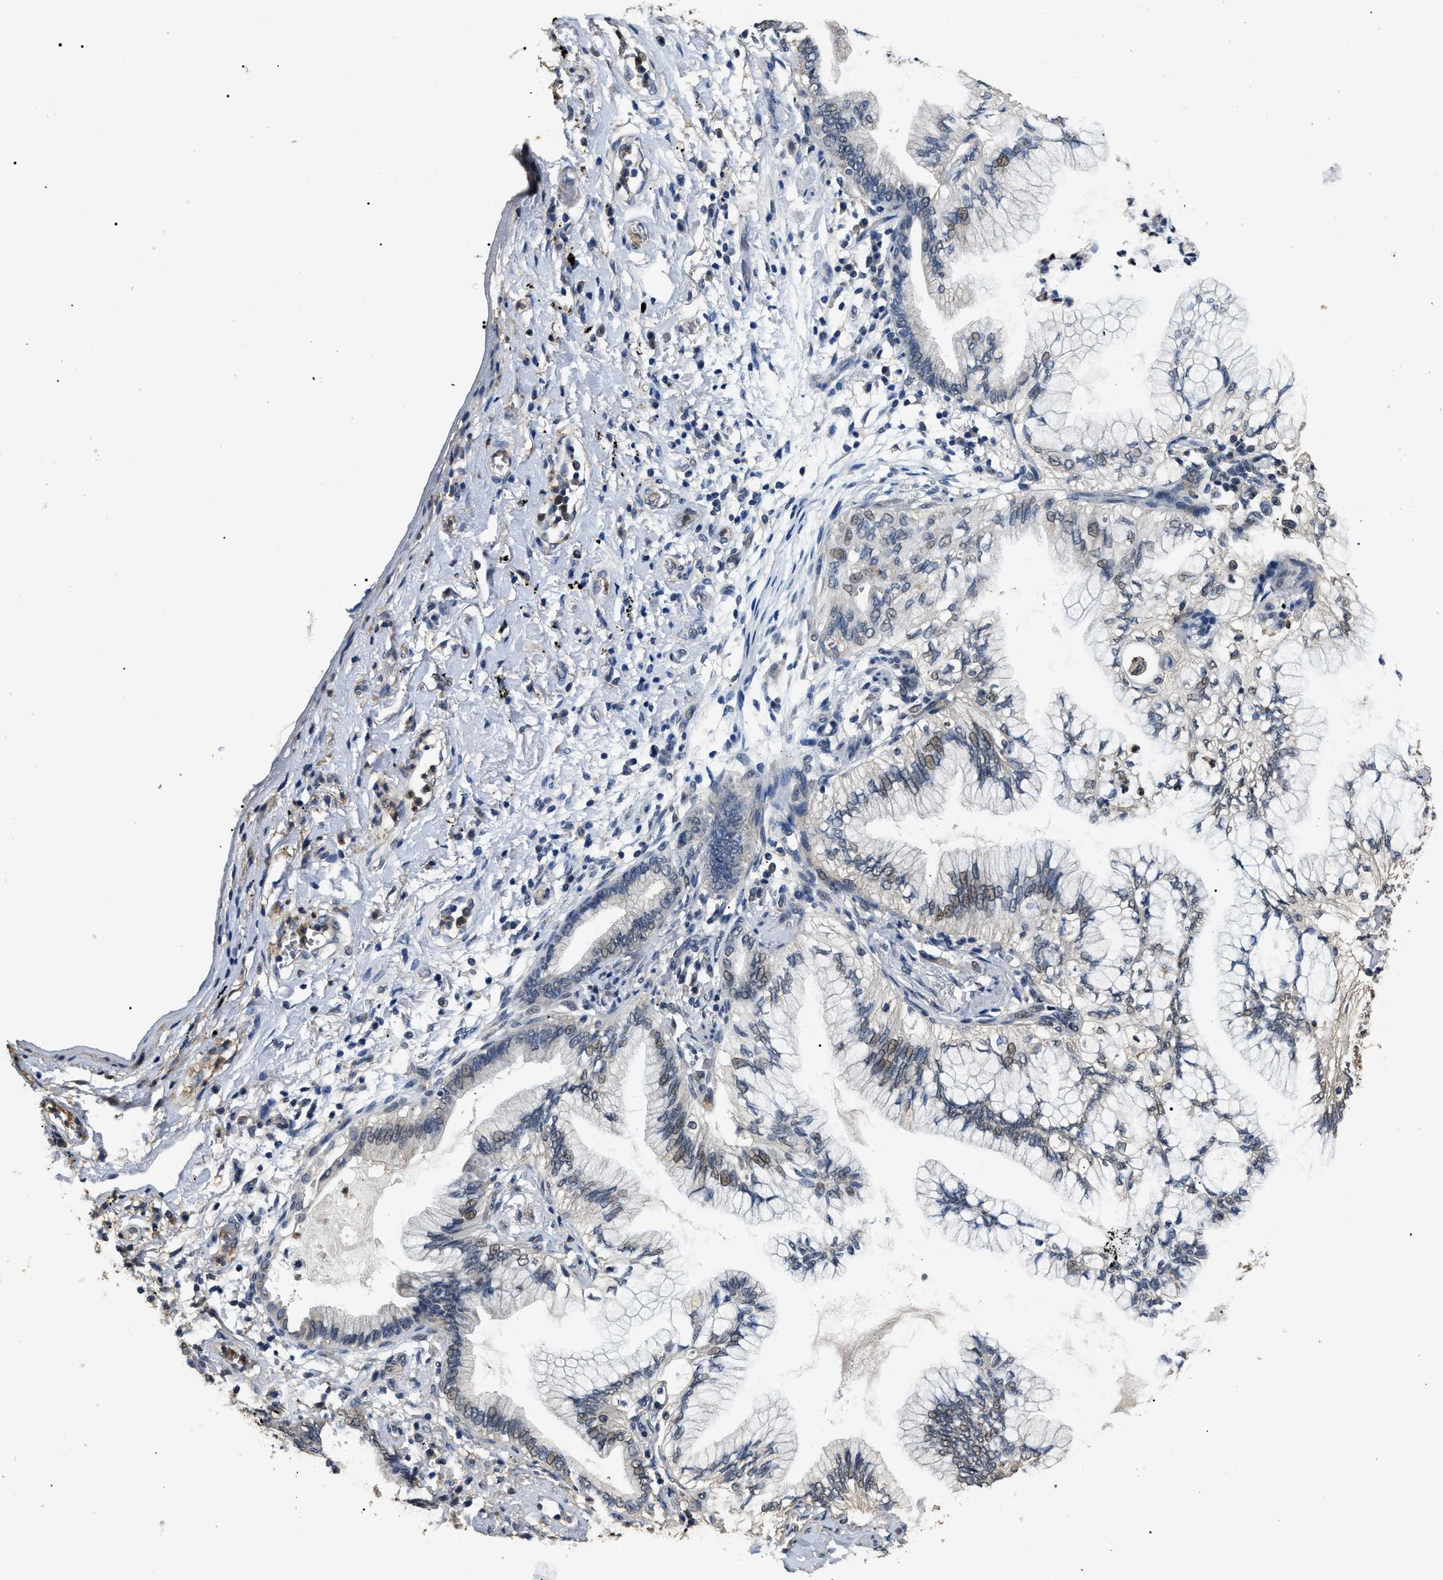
{"staining": {"intensity": "weak", "quantity": "<25%", "location": "nuclear"}, "tissue": "lung cancer", "cell_type": "Tumor cells", "image_type": "cancer", "snomed": [{"axis": "morphology", "description": "Normal tissue, NOS"}, {"axis": "morphology", "description": "Adenocarcinoma, NOS"}, {"axis": "topography", "description": "Bronchus"}, {"axis": "topography", "description": "Lung"}], "caption": "The micrograph exhibits no significant staining in tumor cells of lung cancer.", "gene": "PSMD8", "patient": {"sex": "female", "age": 70}}